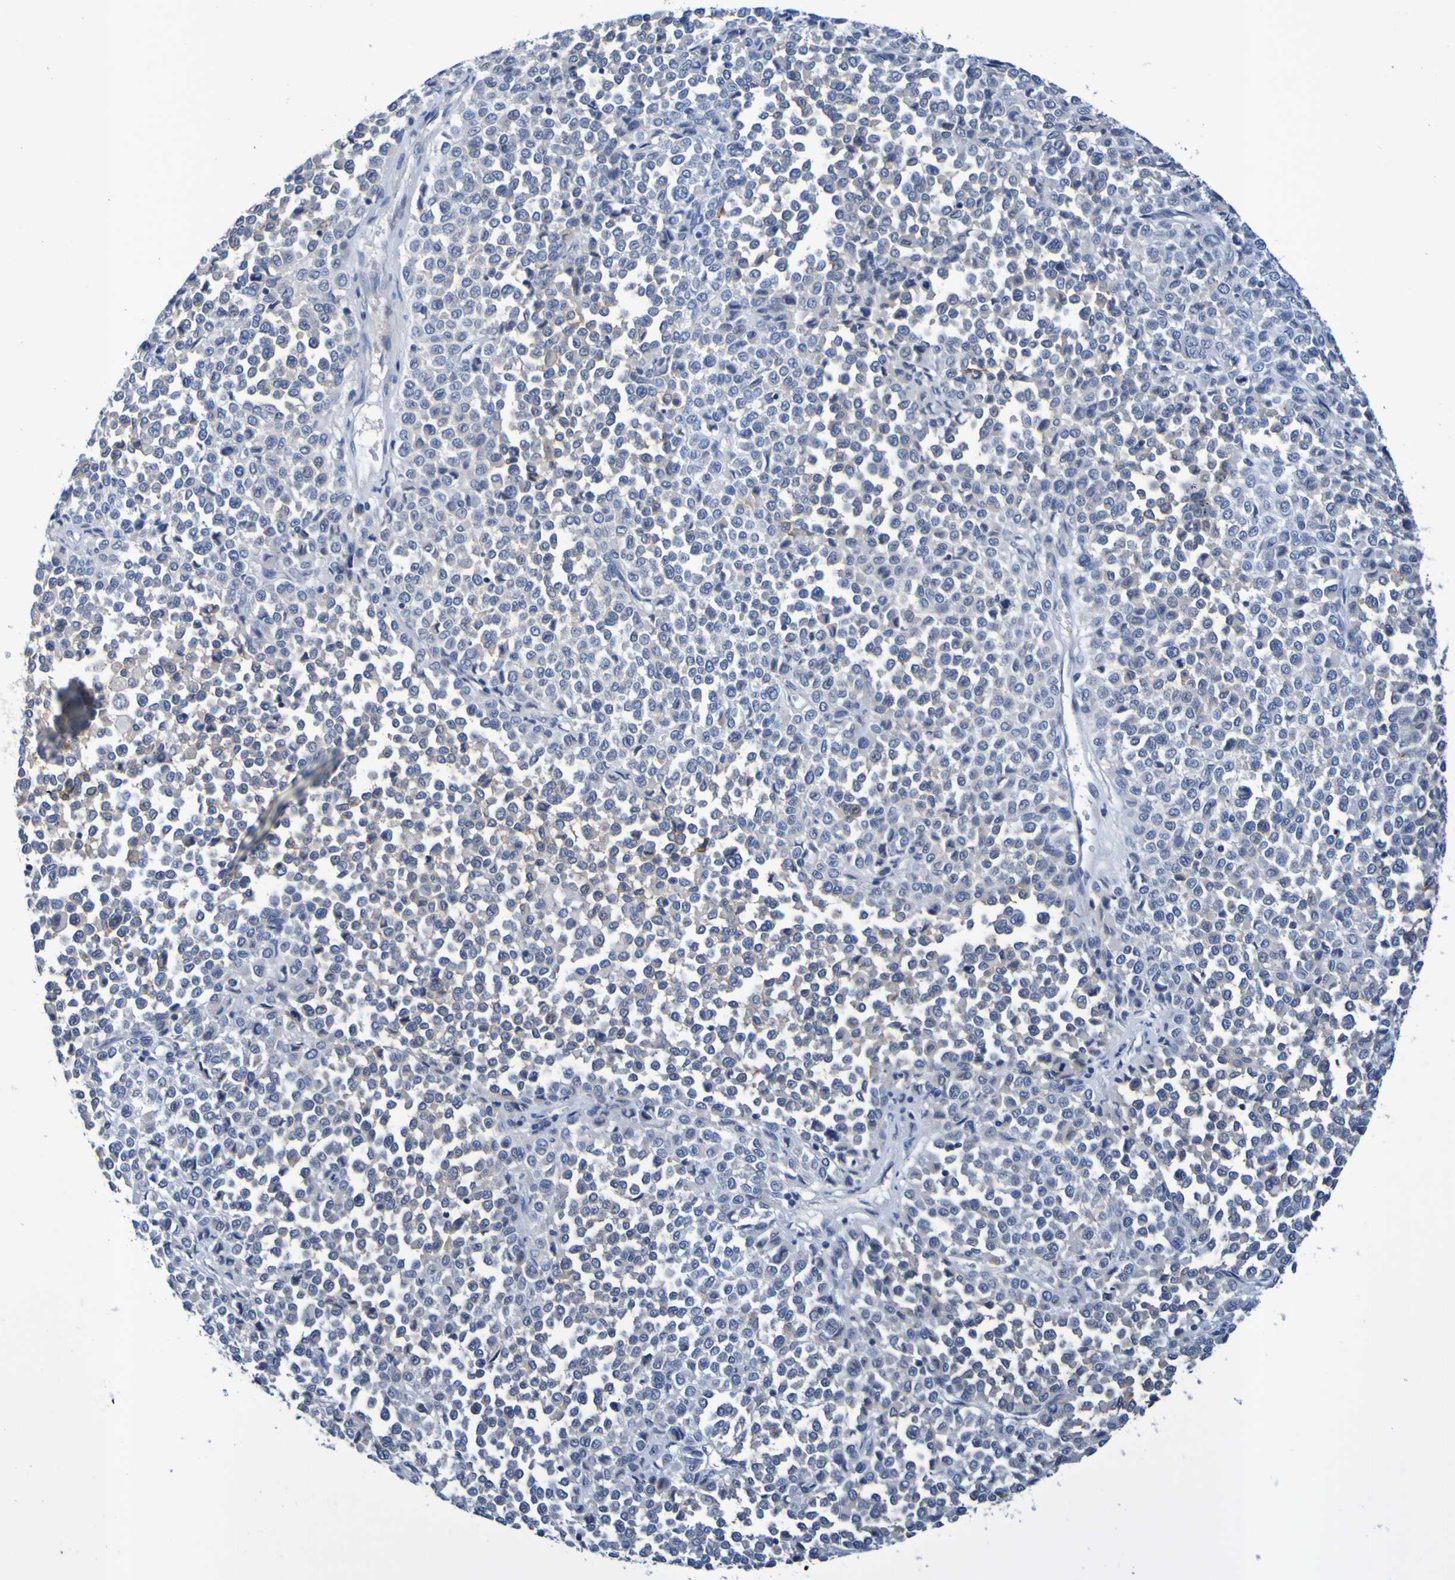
{"staining": {"intensity": "negative", "quantity": "none", "location": "none"}, "tissue": "melanoma", "cell_type": "Tumor cells", "image_type": "cancer", "snomed": [{"axis": "morphology", "description": "Malignant melanoma, Metastatic site"}, {"axis": "topography", "description": "Pancreas"}], "caption": "The immunohistochemistry (IHC) photomicrograph has no significant staining in tumor cells of malignant melanoma (metastatic site) tissue. (Stains: DAB (3,3'-diaminobenzidine) immunohistochemistry with hematoxylin counter stain, Microscopy: brightfield microscopy at high magnification).", "gene": "VMA21", "patient": {"sex": "female", "age": 30}}